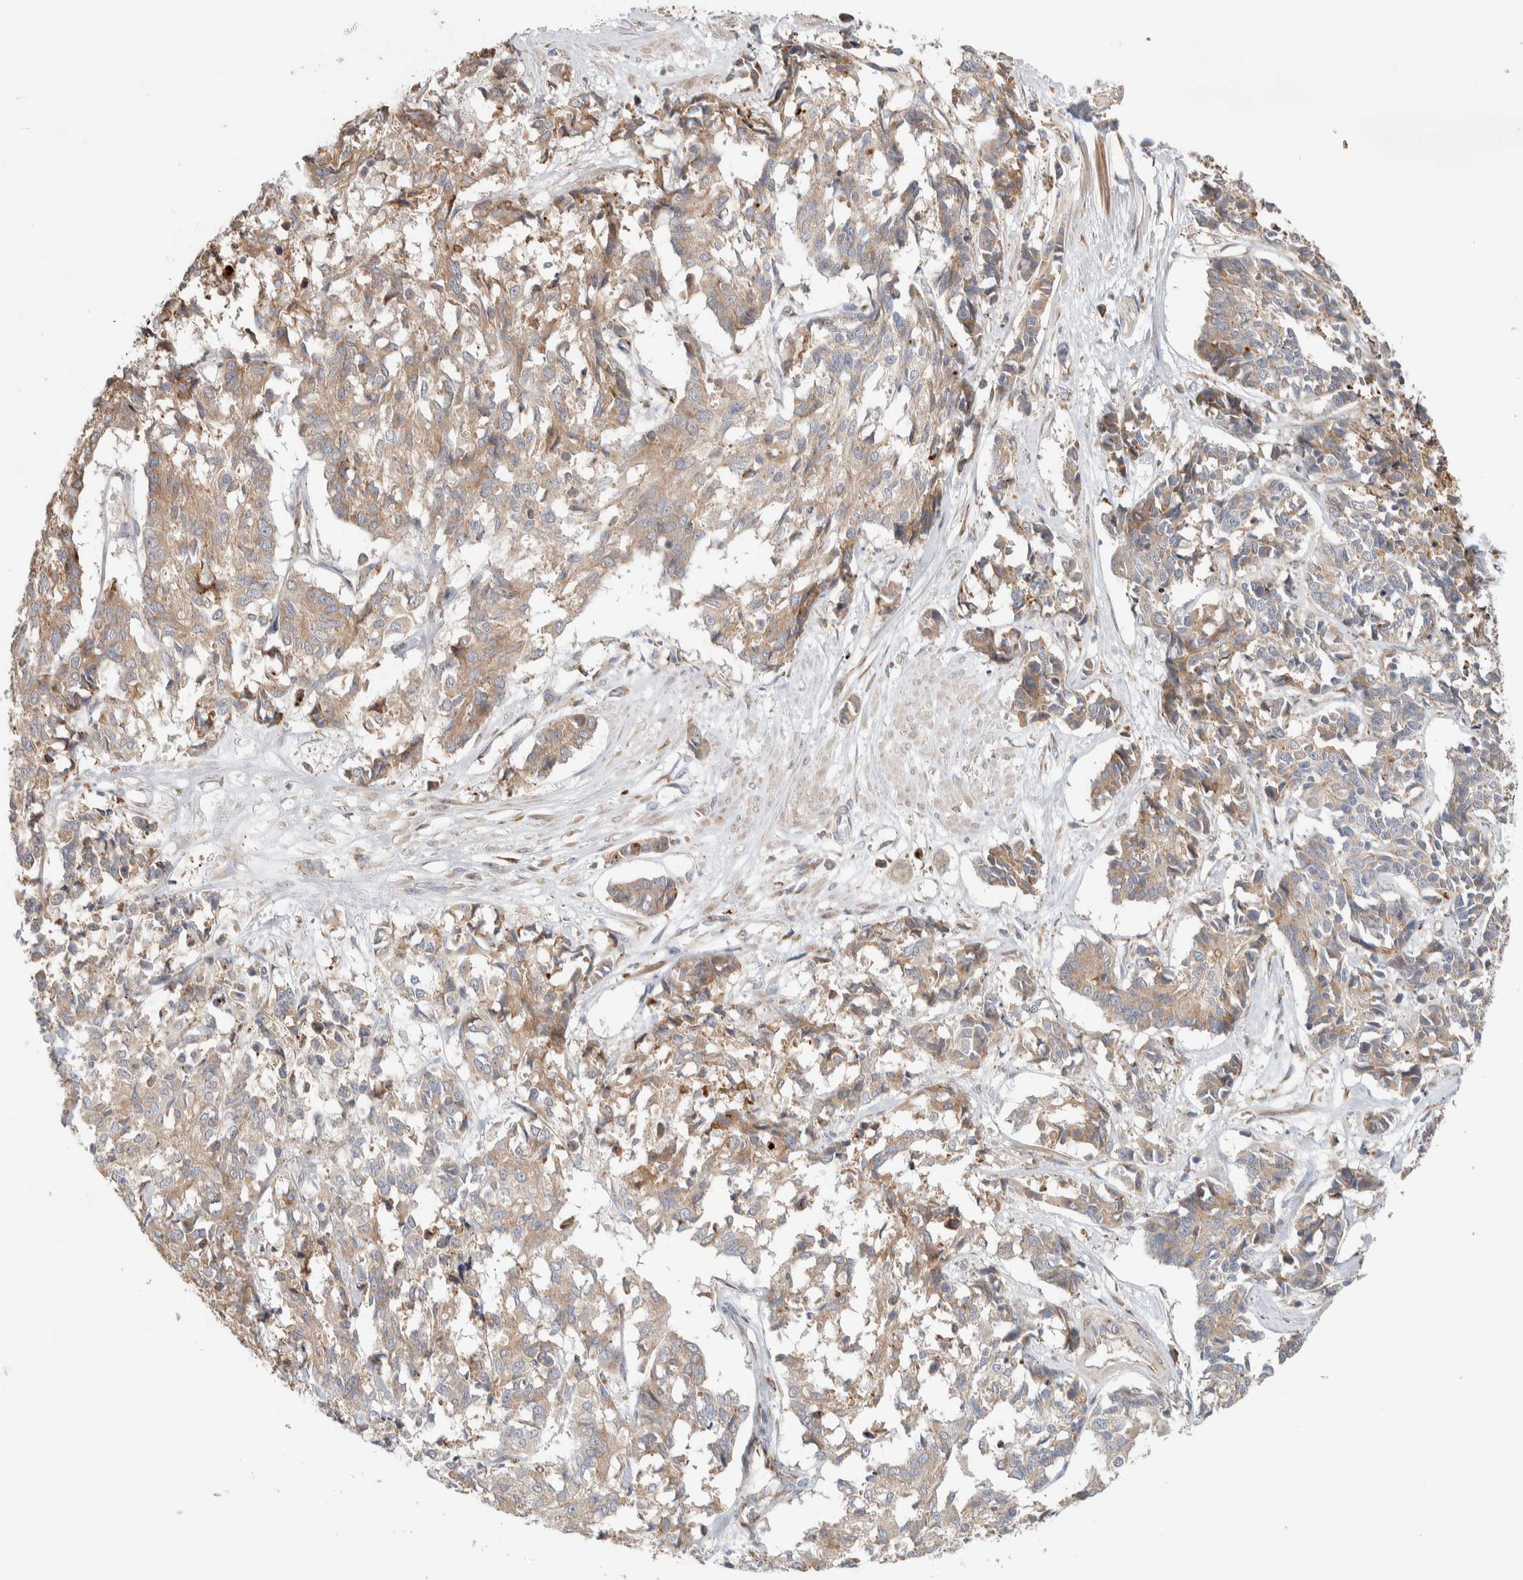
{"staining": {"intensity": "moderate", "quantity": ">75%", "location": "cytoplasmic/membranous"}, "tissue": "cervical cancer", "cell_type": "Tumor cells", "image_type": "cancer", "snomed": [{"axis": "morphology", "description": "Squamous cell carcinoma, NOS"}, {"axis": "topography", "description": "Cervix"}], "caption": "Immunohistochemical staining of human squamous cell carcinoma (cervical) demonstrates moderate cytoplasmic/membranous protein staining in about >75% of tumor cells.", "gene": "ADCY8", "patient": {"sex": "female", "age": 35}}